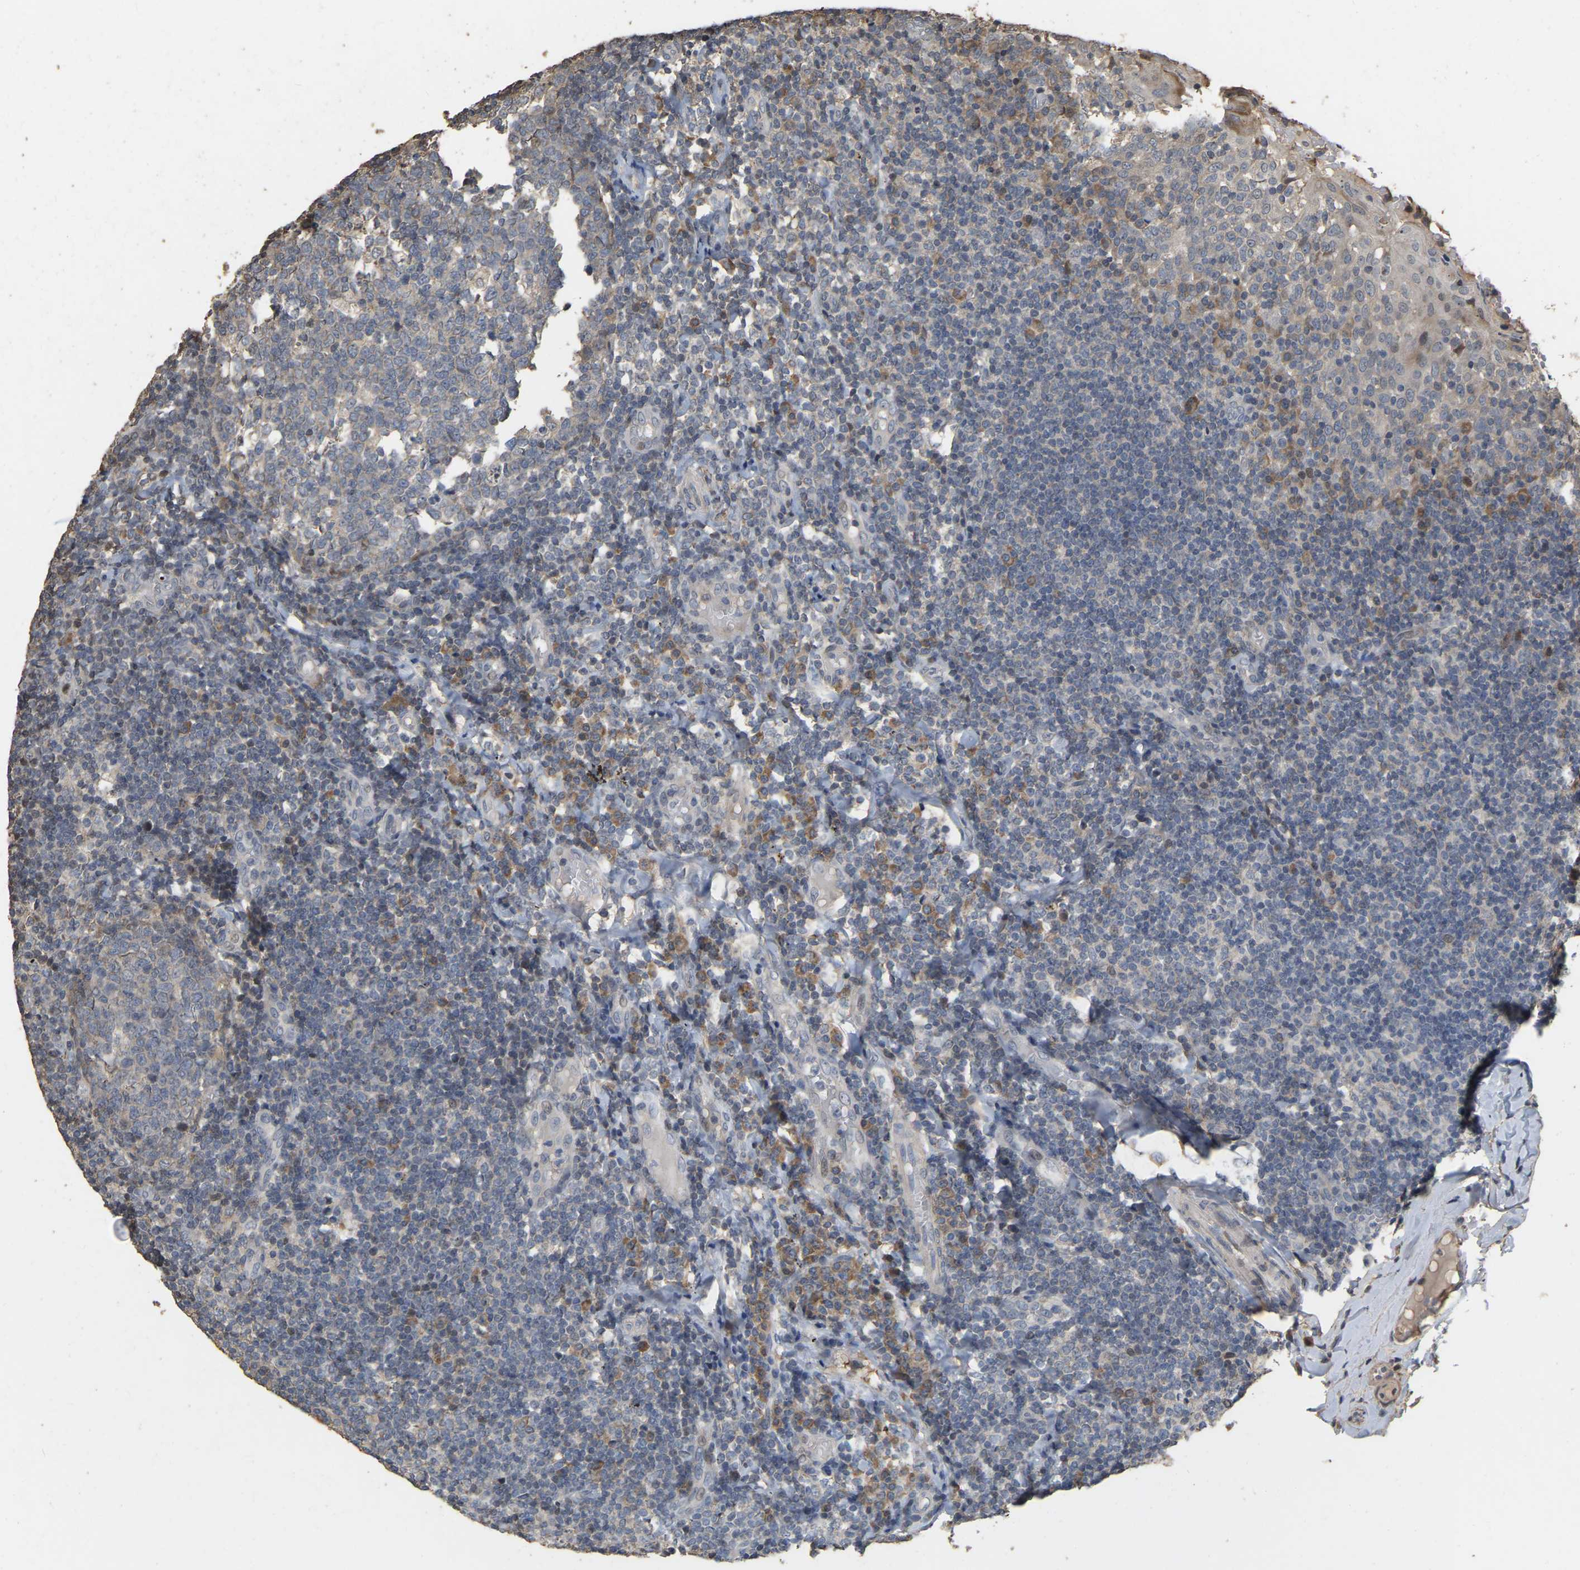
{"staining": {"intensity": "negative", "quantity": "none", "location": "none"}, "tissue": "tonsil", "cell_type": "Germinal center cells", "image_type": "normal", "snomed": [{"axis": "morphology", "description": "Normal tissue, NOS"}, {"axis": "topography", "description": "Tonsil"}], "caption": "This is a histopathology image of immunohistochemistry staining of normal tonsil, which shows no staining in germinal center cells. (DAB immunohistochemistry with hematoxylin counter stain).", "gene": "NCS1", "patient": {"sex": "female", "age": 19}}